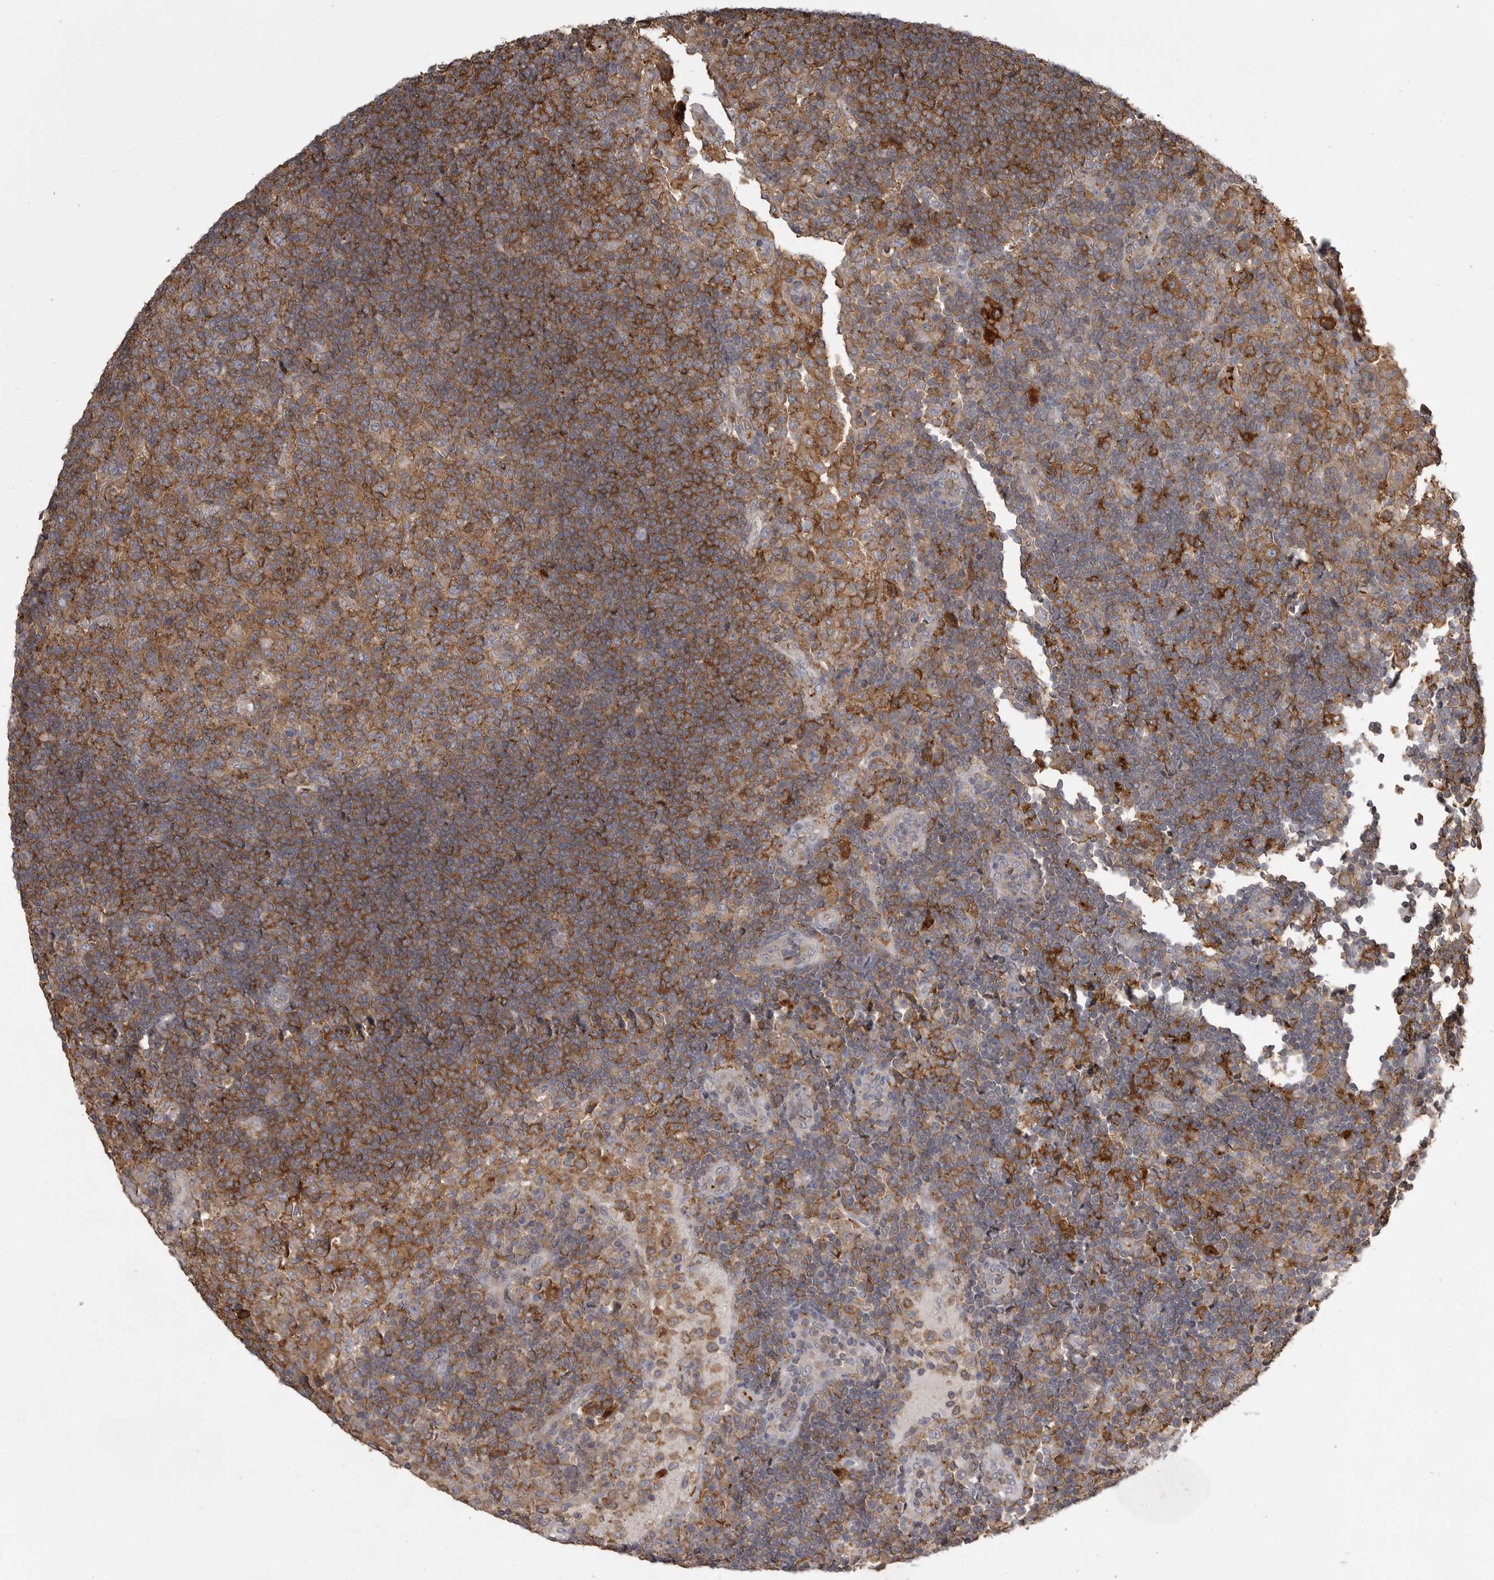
{"staining": {"intensity": "moderate", "quantity": ">75%", "location": "cytoplasmic/membranous"}, "tissue": "lymph node", "cell_type": "Germinal center cells", "image_type": "normal", "snomed": [{"axis": "morphology", "description": "Normal tissue, NOS"}, {"axis": "topography", "description": "Lymph node"}], "caption": "Protein analysis of unremarkable lymph node shows moderate cytoplasmic/membranous staining in about >75% of germinal center cells. (Brightfield microscopy of DAB IHC at high magnification).", "gene": "CMTM6", "patient": {"sex": "female", "age": 53}}